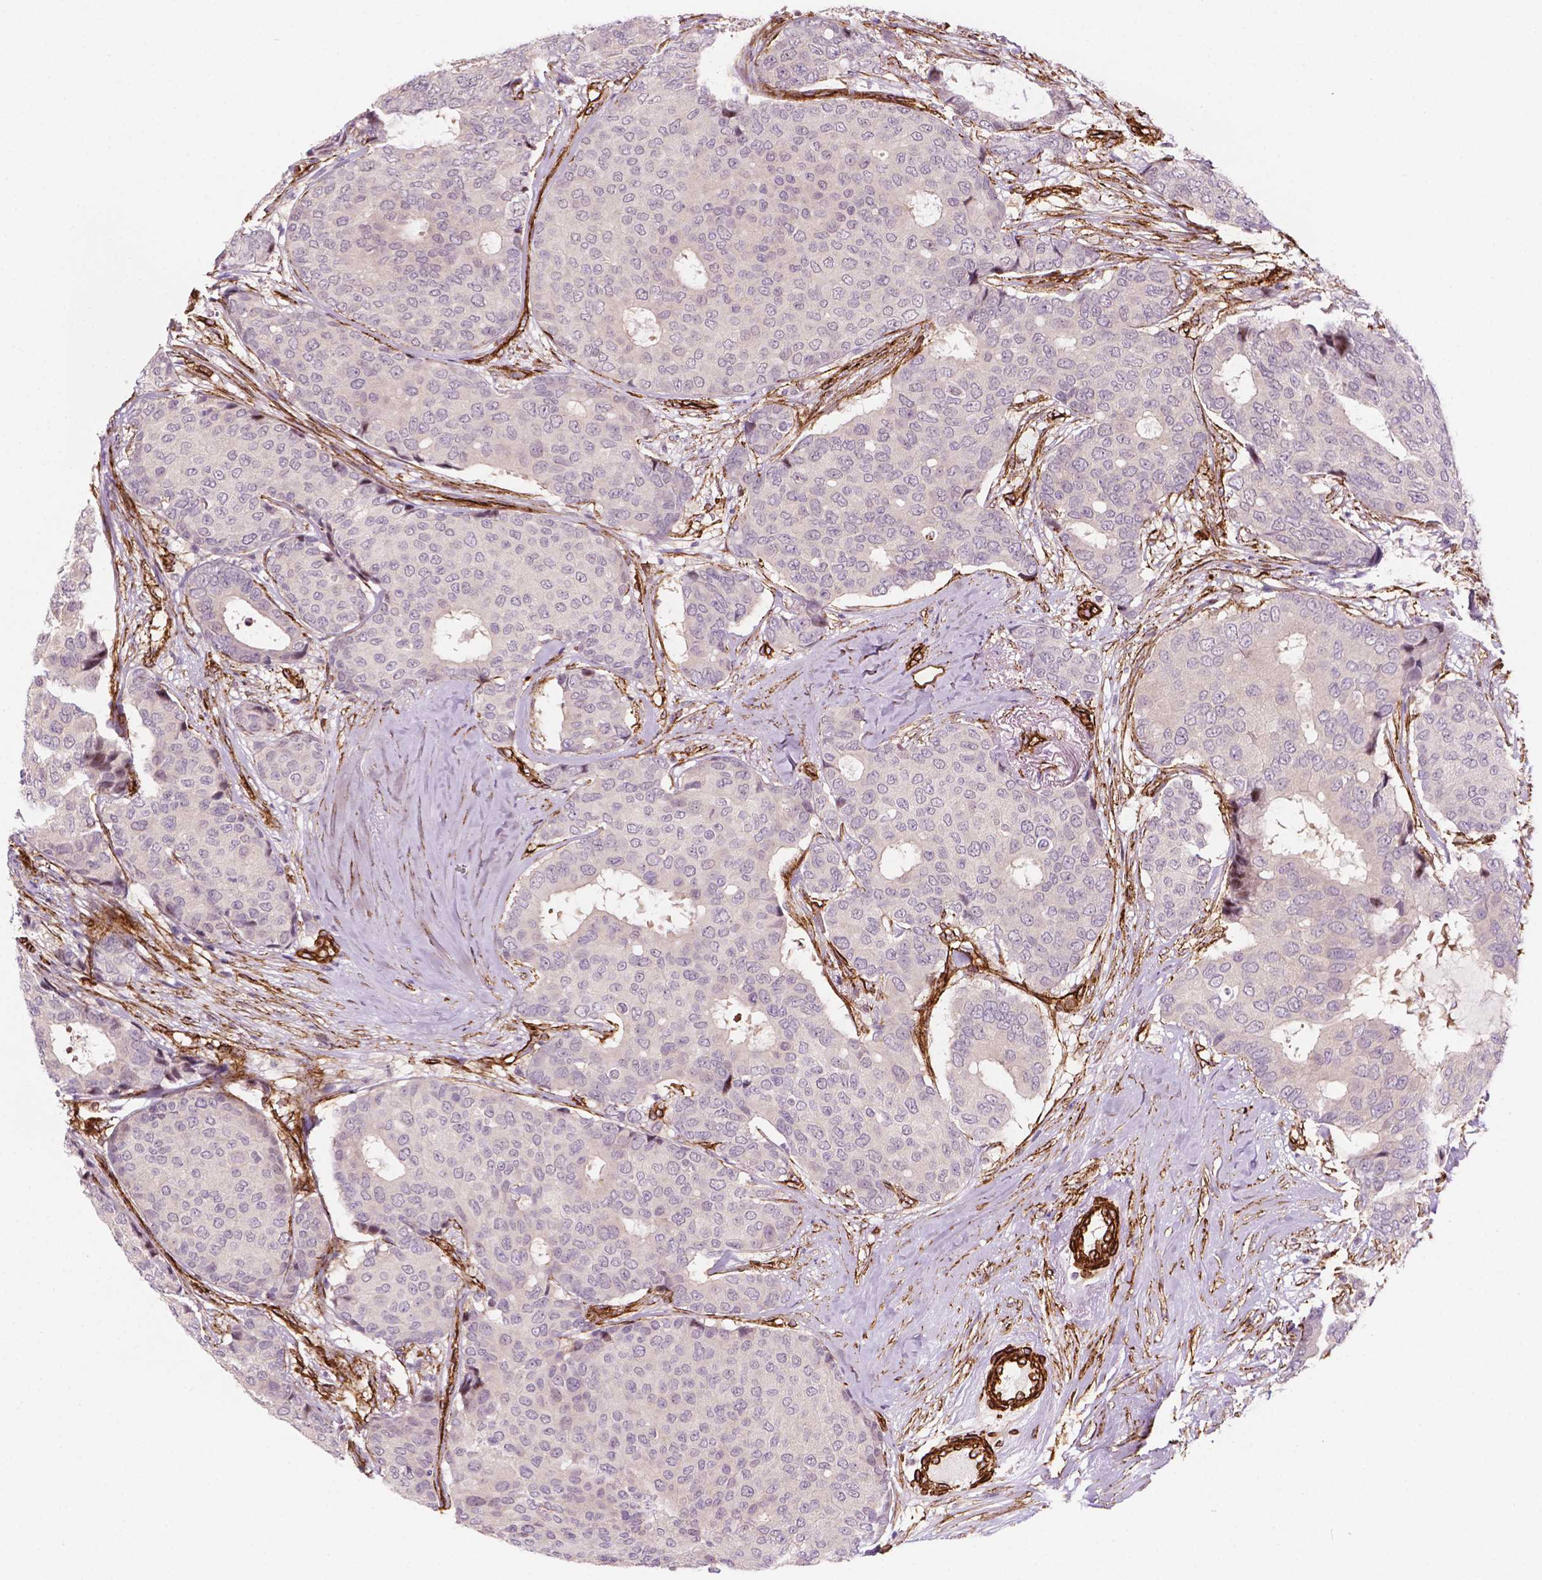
{"staining": {"intensity": "negative", "quantity": "none", "location": "none"}, "tissue": "breast cancer", "cell_type": "Tumor cells", "image_type": "cancer", "snomed": [{"axis": "morphology", "description": "Duct carcinoma"}, {"axis": "topography", "description": "Breast"}], "caption": "Tumor cells show no significant expression in invasive ductal carcinoma (breast). Nuclei are stained in blue.", "gene": "EGFL8", "patient": {"sex": "female", "age": 75}}